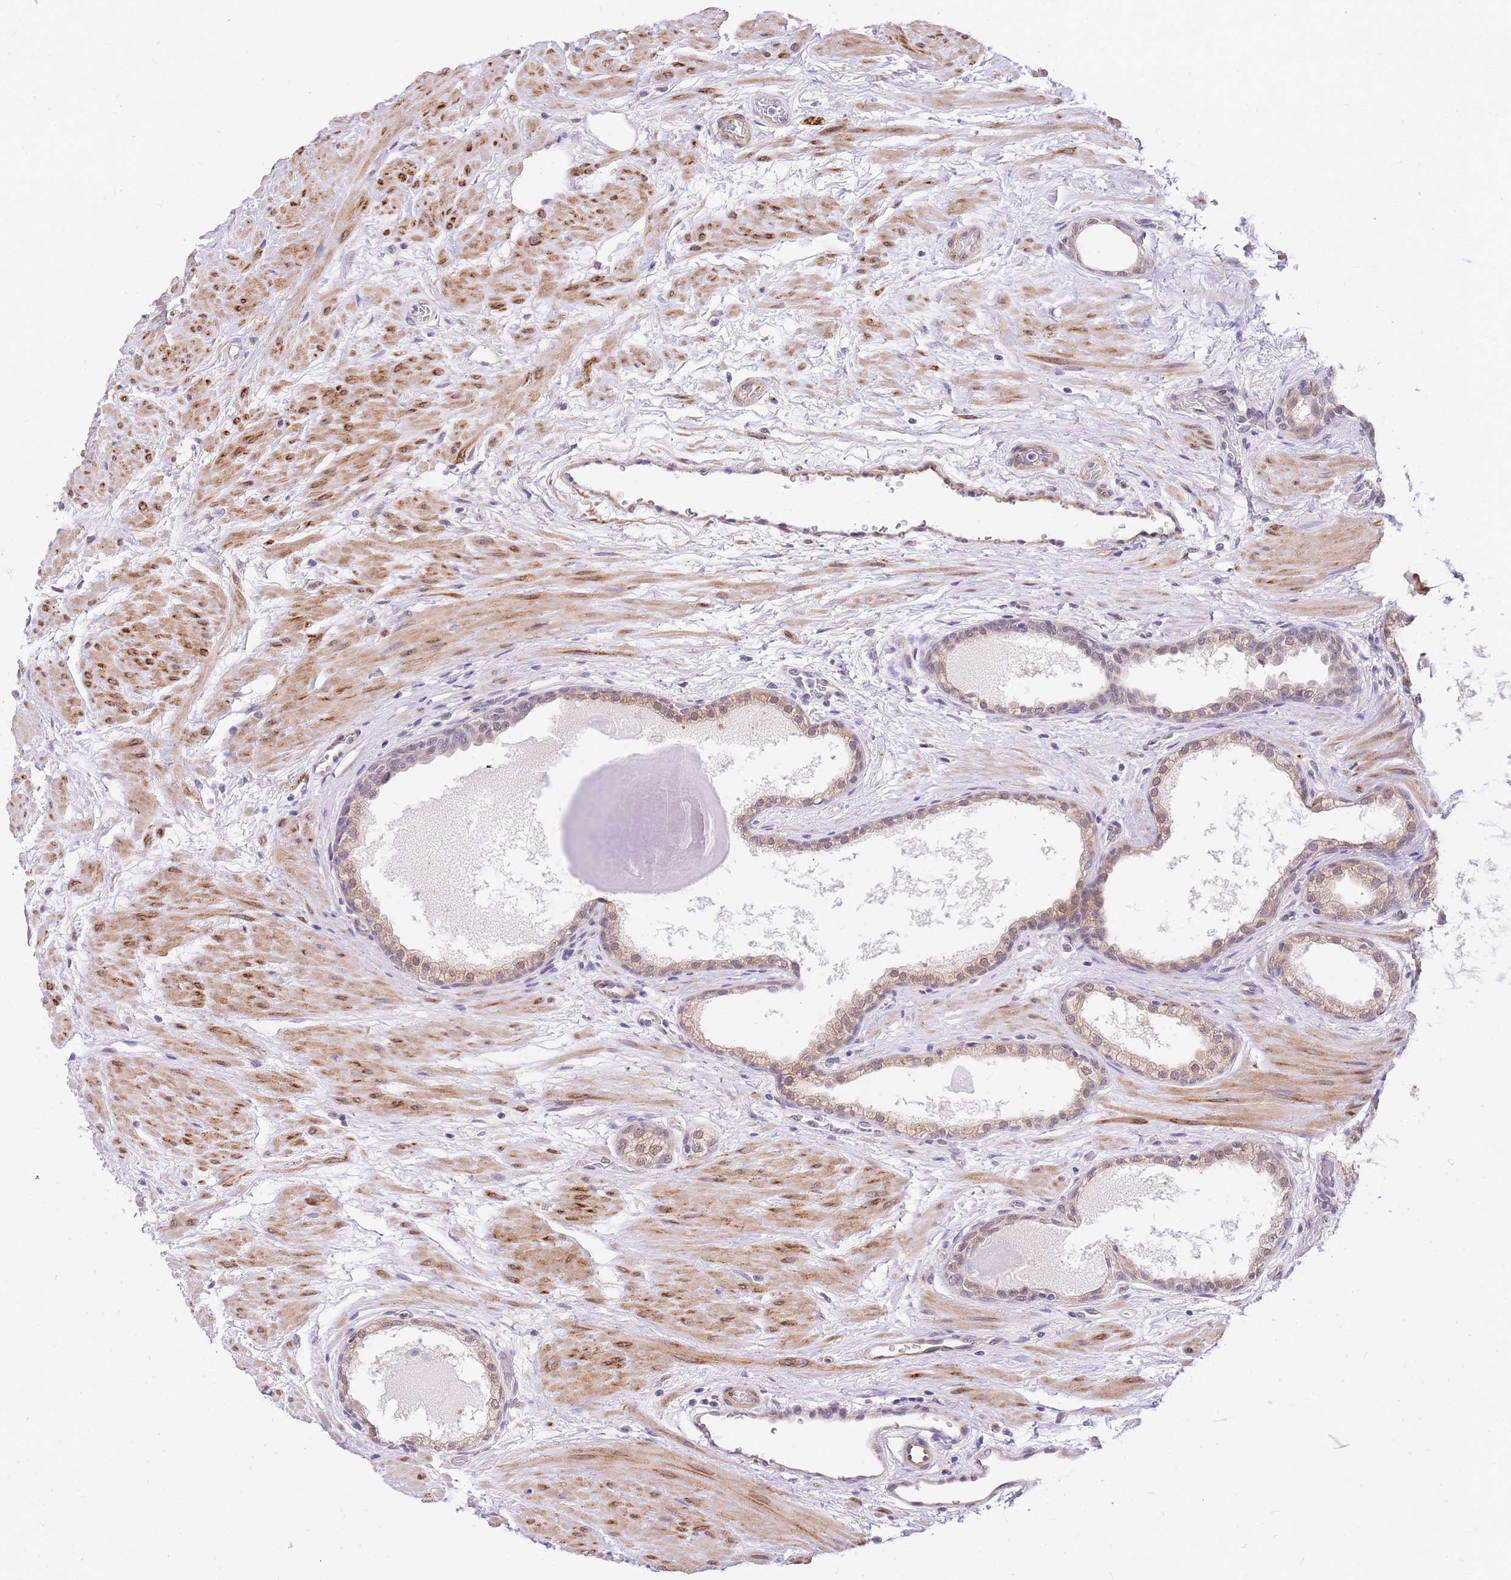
{"staining": {"intensity": "weak", "quantity": "25%-75%", "location": "cytoplasmic/membranous,nuclear"}, "tissue": "prostate", "cell_type": "Glandular cells", "image_type": "normal", "snomed": [{"axis": "morphology", "description": "Normal tissue, NOS"}, {"axis": "topography", "description": "Prostate"}], "caption": "Prostate was stained to show a protein in brown. There is low levels of weak cytoplasmic/membranous,nuclear staining in approximately 25%-75% of glandular cells. (Stains: DAB in brown, nuclei in blue, Microscopy: brightfield microscopy at high magnification).", "gene": "S100PBP", "patient": {"sex": "male", "age": 48}}